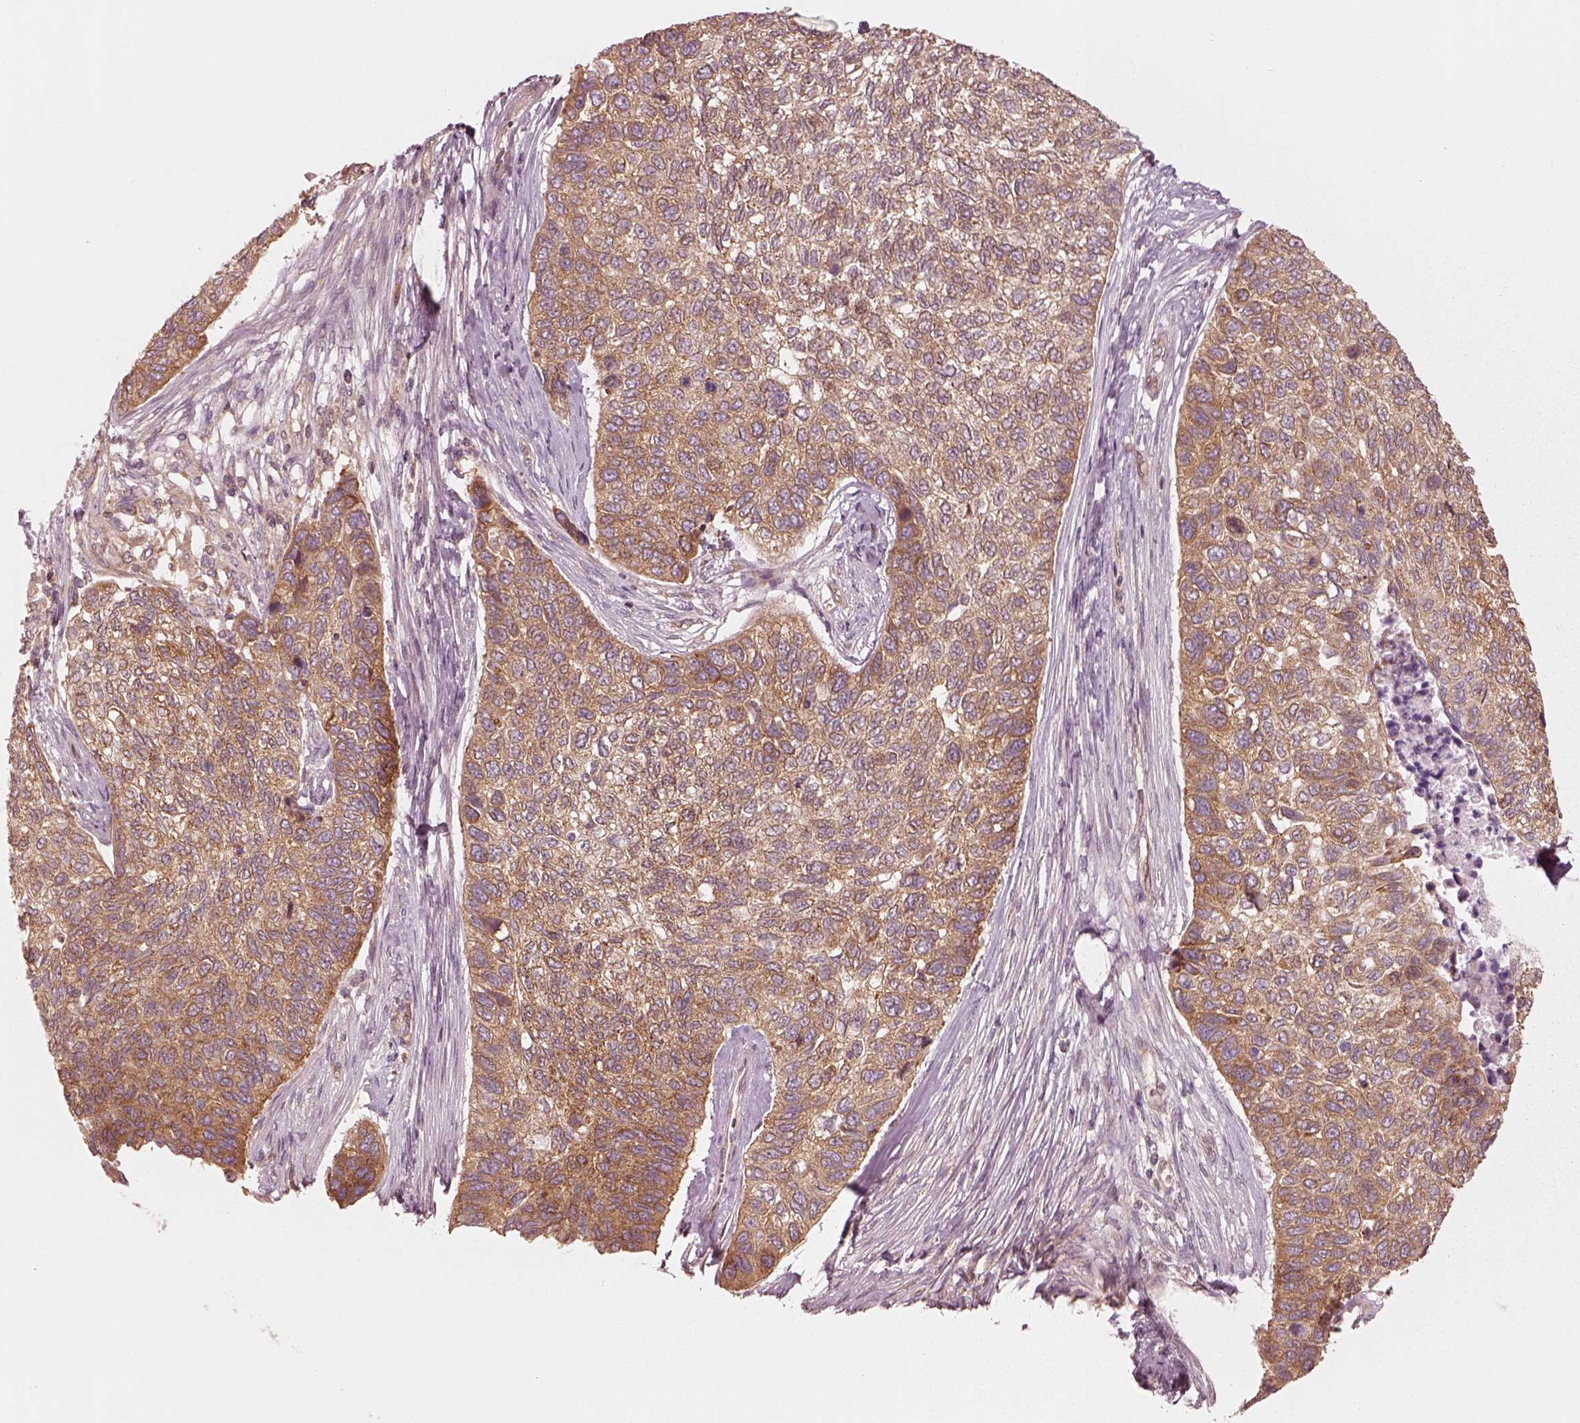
{"staining": {"intensity": "moderate", "quantity": ">75%", "location": "cytoplasmic/membranous"}, "tissue": "lung cancer", "cell_type": "Tumor cells", "image_type": "cancer", "snomed": [{"axis": "morphology", "description": "Squamous cell carcinoma, NOS"}, {"axis": "topography", "description": "Lung"}], "caption": "Protein staining of lung cancer (squamous cell carcinoma) tissue demonstrates moderate cytoplasmic/membranous staining in about >75% of tumor cells.", "gene": "CNOT2", "patient": {"sex": "male", "age": 69}}